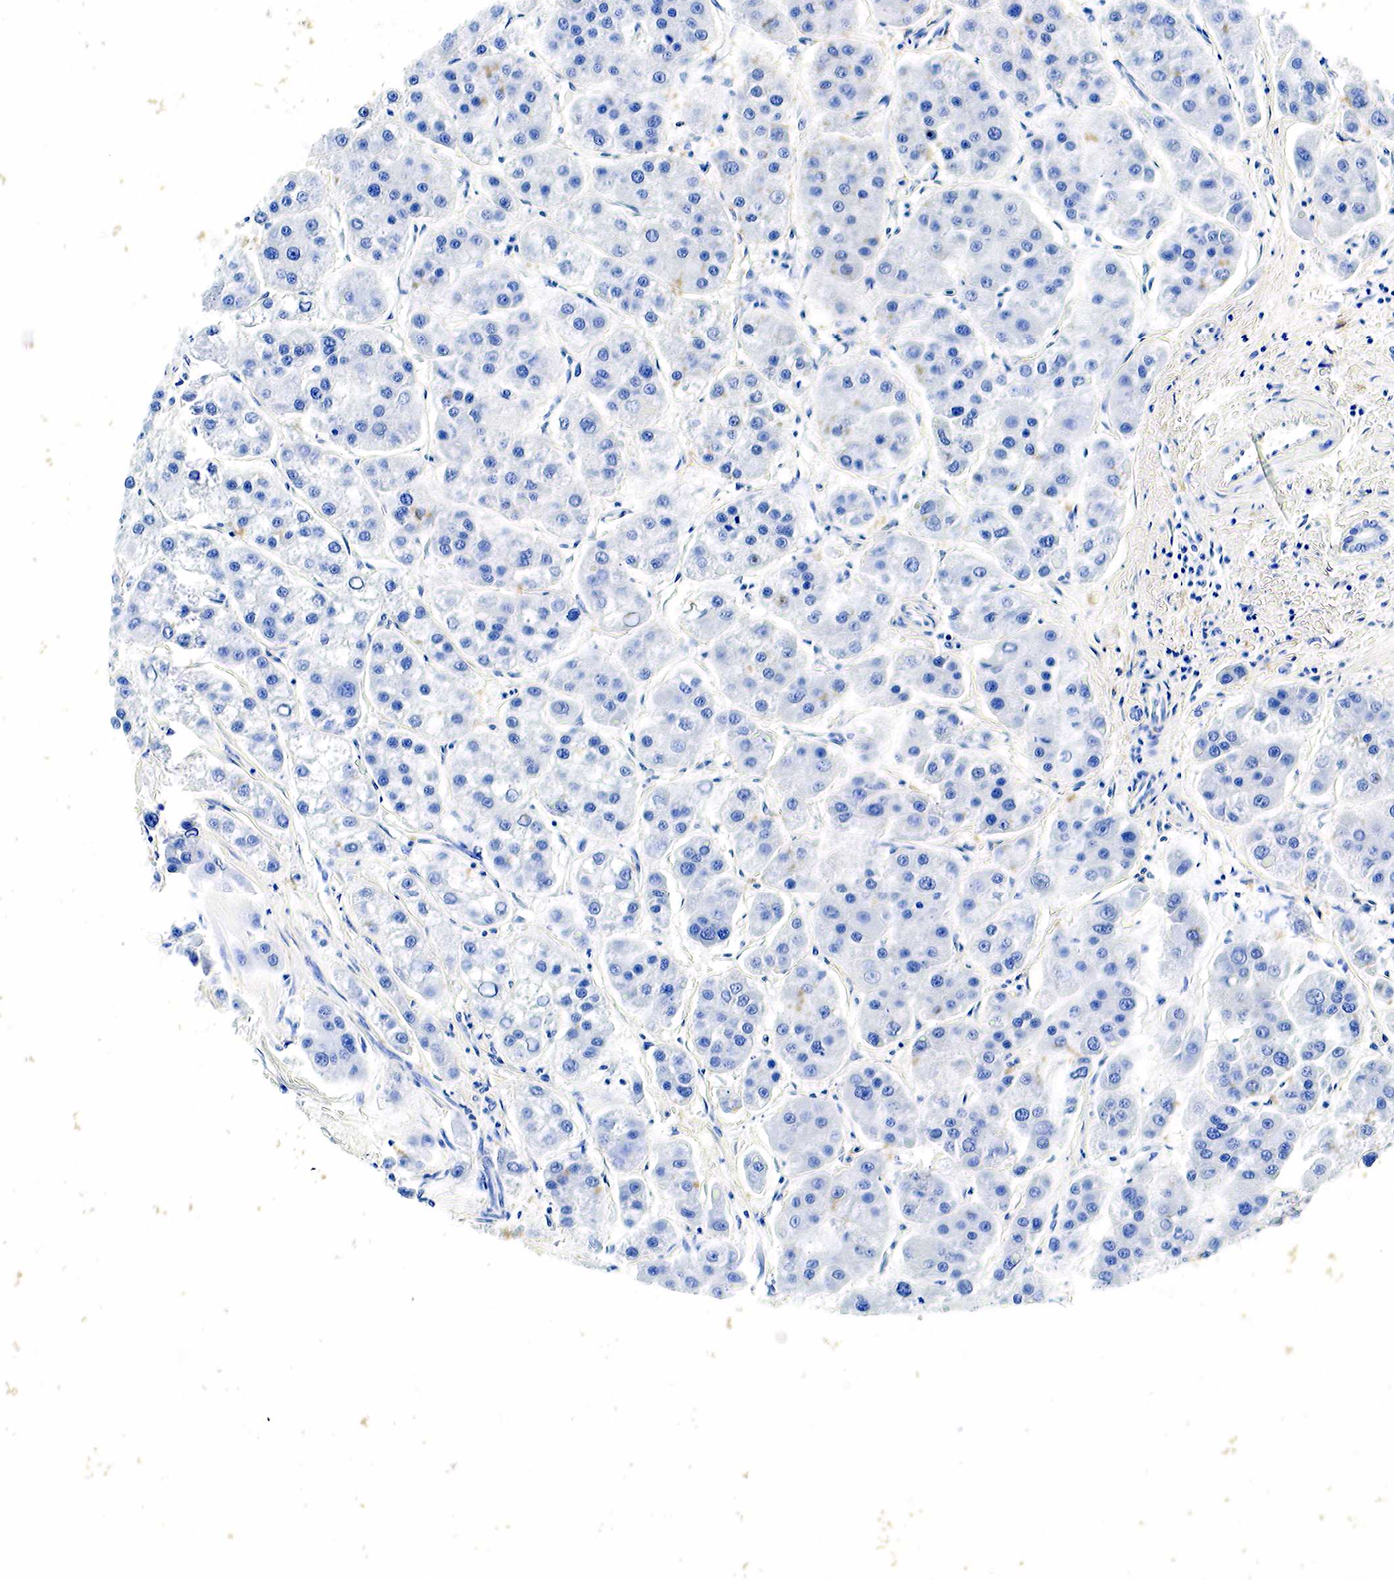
{"staining": {"intensity": "negative", "quantity": "none", "location": "none"}, "tissue": "liver cancer", "cell_type": "Tumor cells", "image_type": "cancer", "snomed": [{"axis": "morphology", "description": "Carcinoma, Hepatocellular, NOS"}, {"axis": "topography", "description": "Liver"}], "caption": "Hepatocellular carcinoma (liver) stained for a protein using immunohistochemistry reveals no staining tumor cells.", "gene": "GCG", "patient": {"sex": "female", "age": 85}}